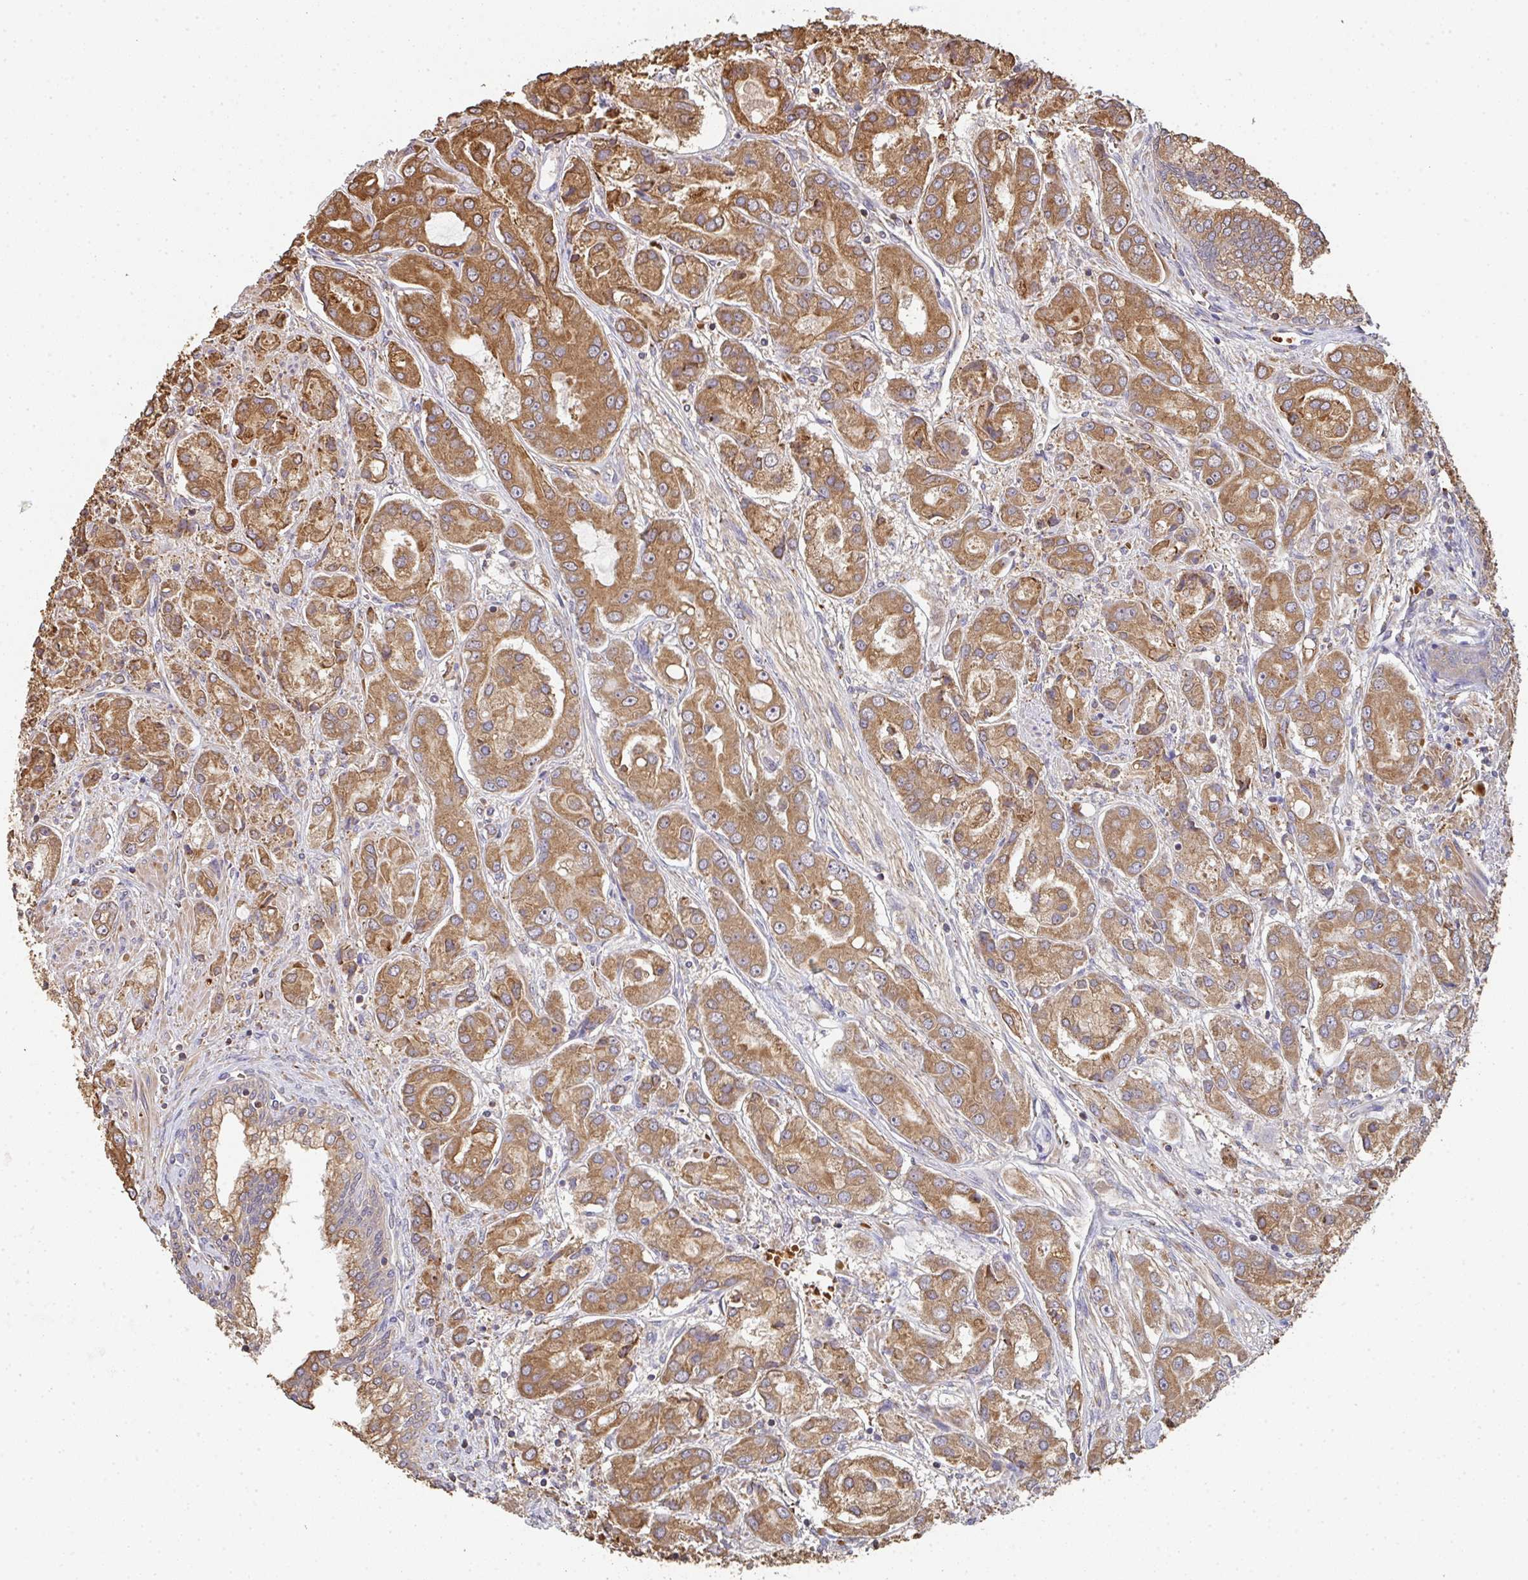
{"staining": {"intensity": "moderate", "quantity": ">75%", "location": "cytoplasmic/membranous"}, "tissue": "prostate cancer", "cell_type": "Tumor cells", "image_type": "cancer", "snomed": [{"axis": "morphology", "description": "Adenocarcinoma, High grade"}, {"axis": "topography", "description": "Prostate"}], "caption": "Prostate cancer tissue demonstrates moderate cytoplasmic/membranous positivity in approximately >75% of tumor cells, visualized by immunohistochemistry.", "gene": "POLG", "patient": {"sex": "male", "age": 67}}